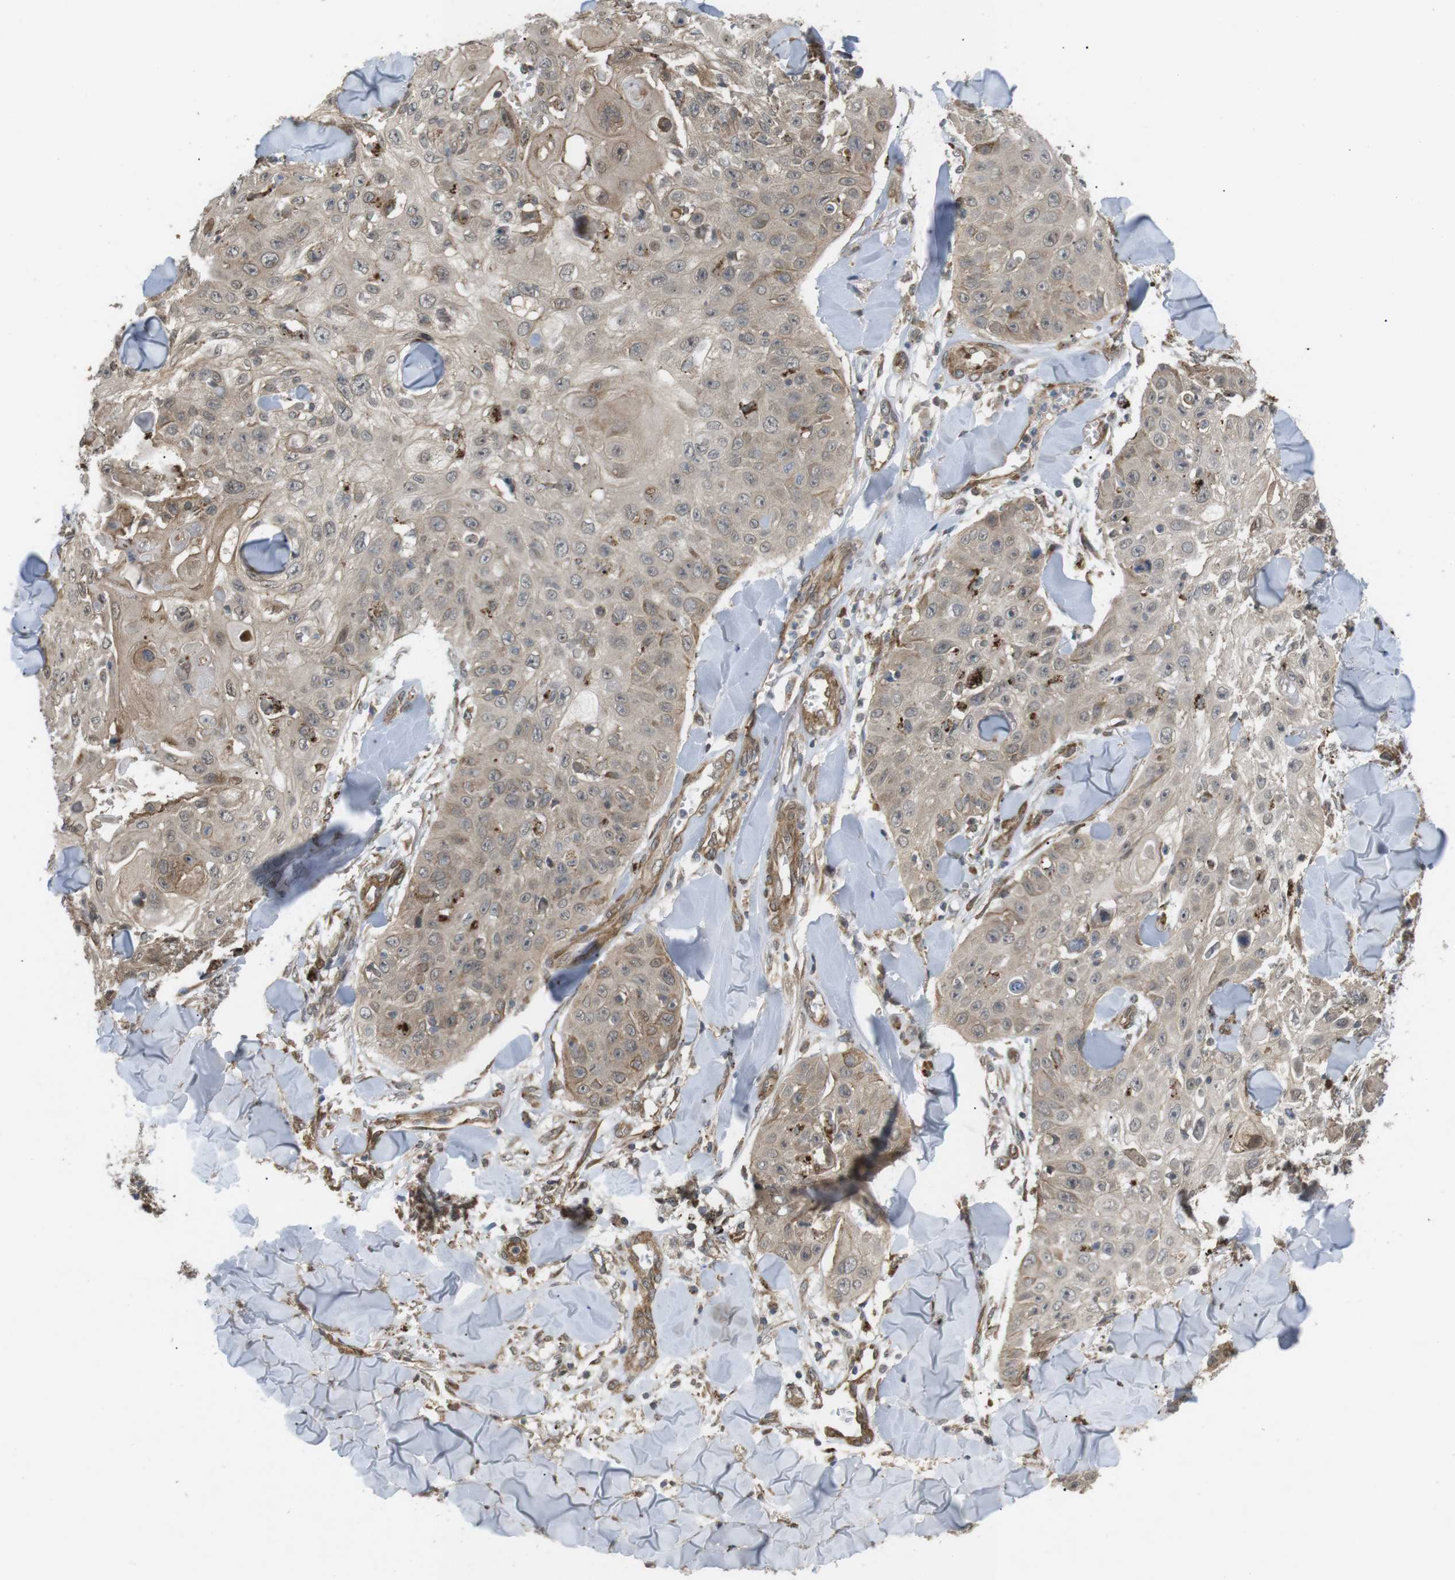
{"staining": {"intensity": "weak", "quantity": "25%-75%", "location": "cytoplasmic/membranous"}, "tissue": "skin cancer", "cell_type": "Tumor cells", "image_type": "cancer", "snomed": [{"axis": "morphology", "description": "Squamous cell carcinoma, NOS"}, {"axis": "topography", "description": "Skin"}], "caption": "Skin cancer (squamous cell carcinoma) stained with DAB immunohistochemistry (IHC) displays low levels of weak cytoplasmic/membranous expression in about 25%-75% of tumor cells.", "gene": "KANK2", "patient": {"sex": "male", "age": 86}}